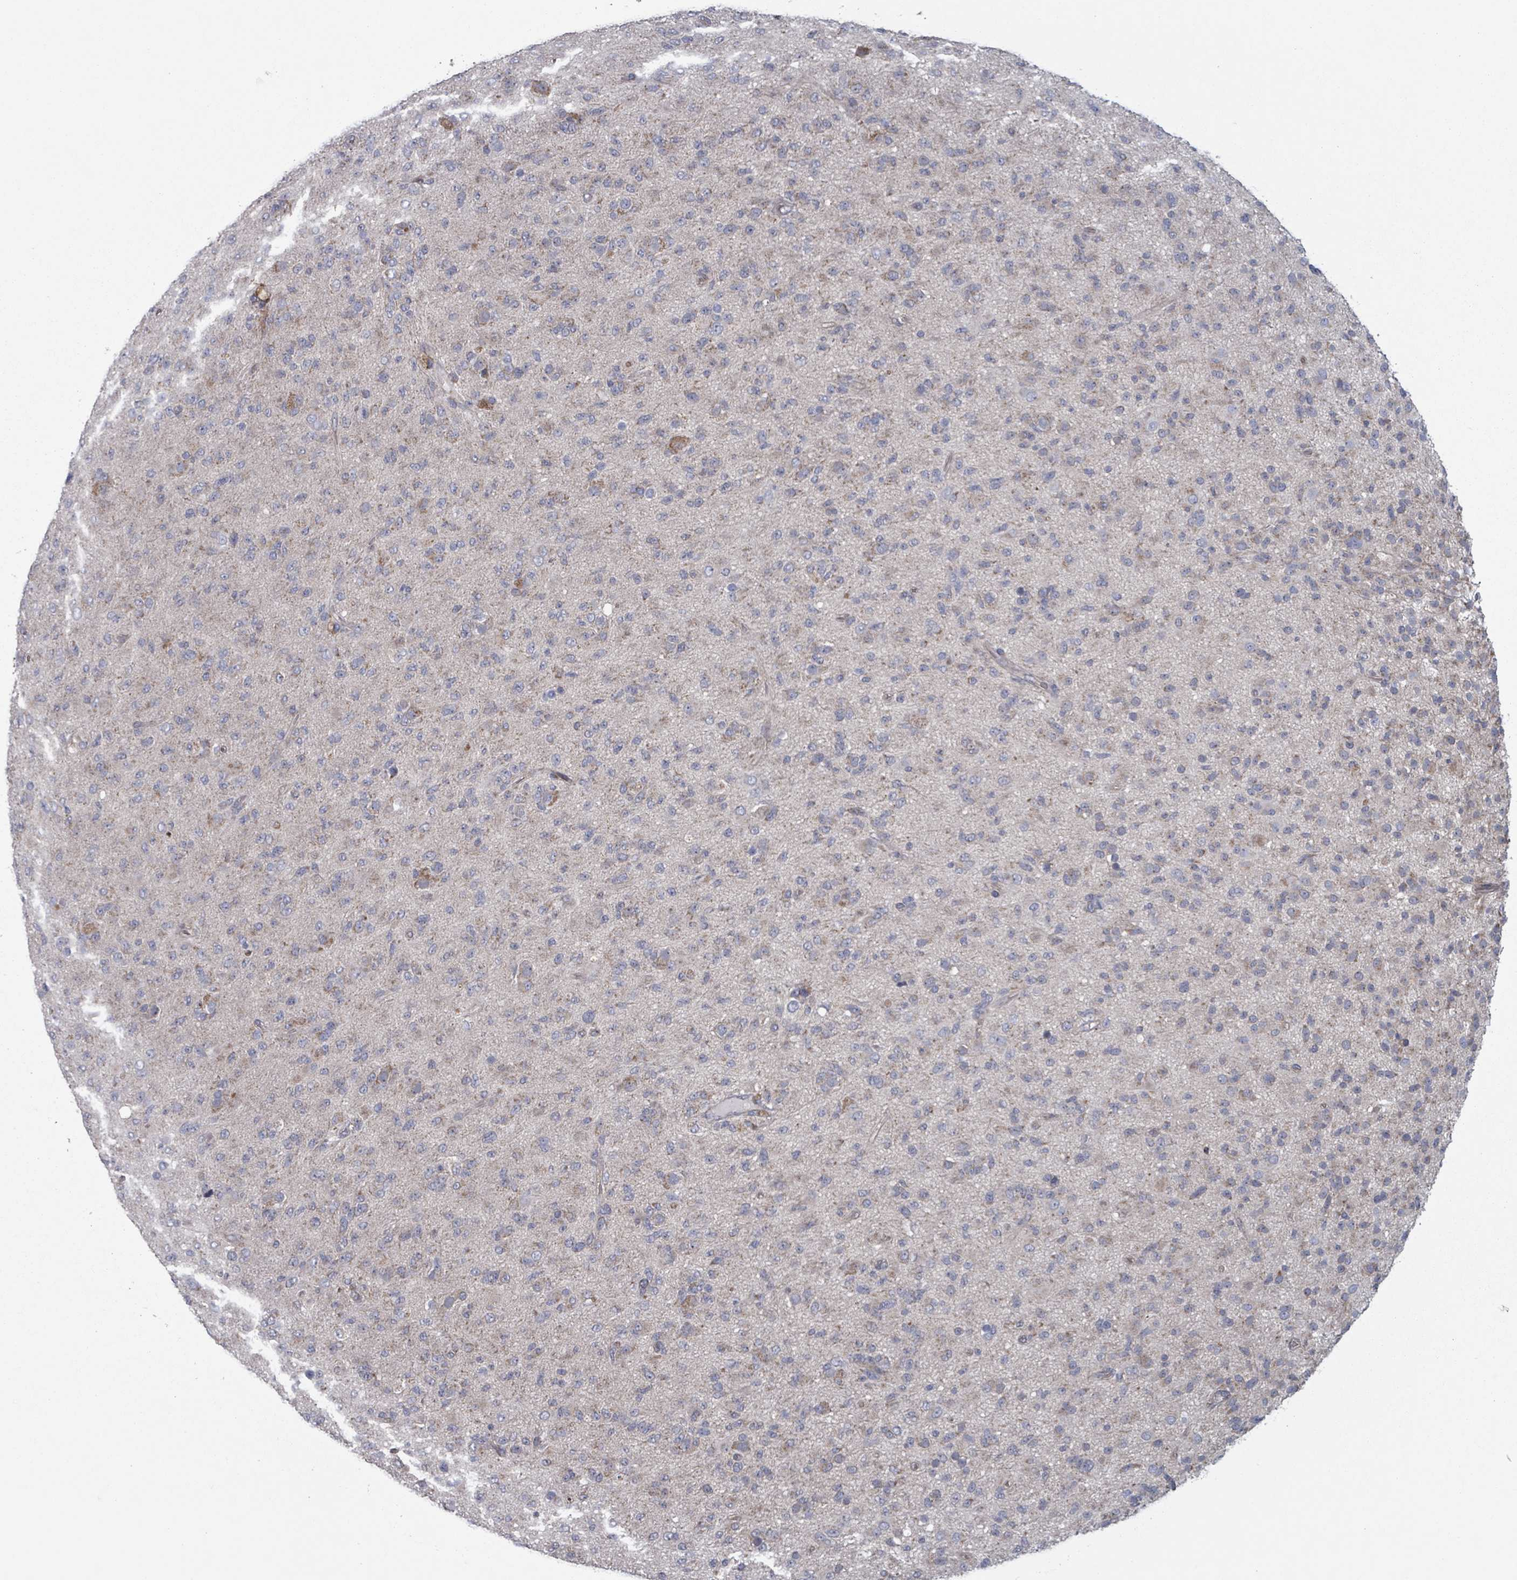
{"staining": {"intensity": "negative", "quantity": "none", "location": "none"}, "tissue": "glioma", "cell_type": "Tumor cells", "image_type": "cancer", "snomed": [{"axis": "morphology", "description": "Glioma, malignant, Low grade"}, {"axis": "topography", "description": "Brain"}], "caption": "A micrograph of glioma stained for a protein reveals no brown staining in tumor cells.", "gene": "FKBP1A", "patient": {"sex": "male", "age": 65}}